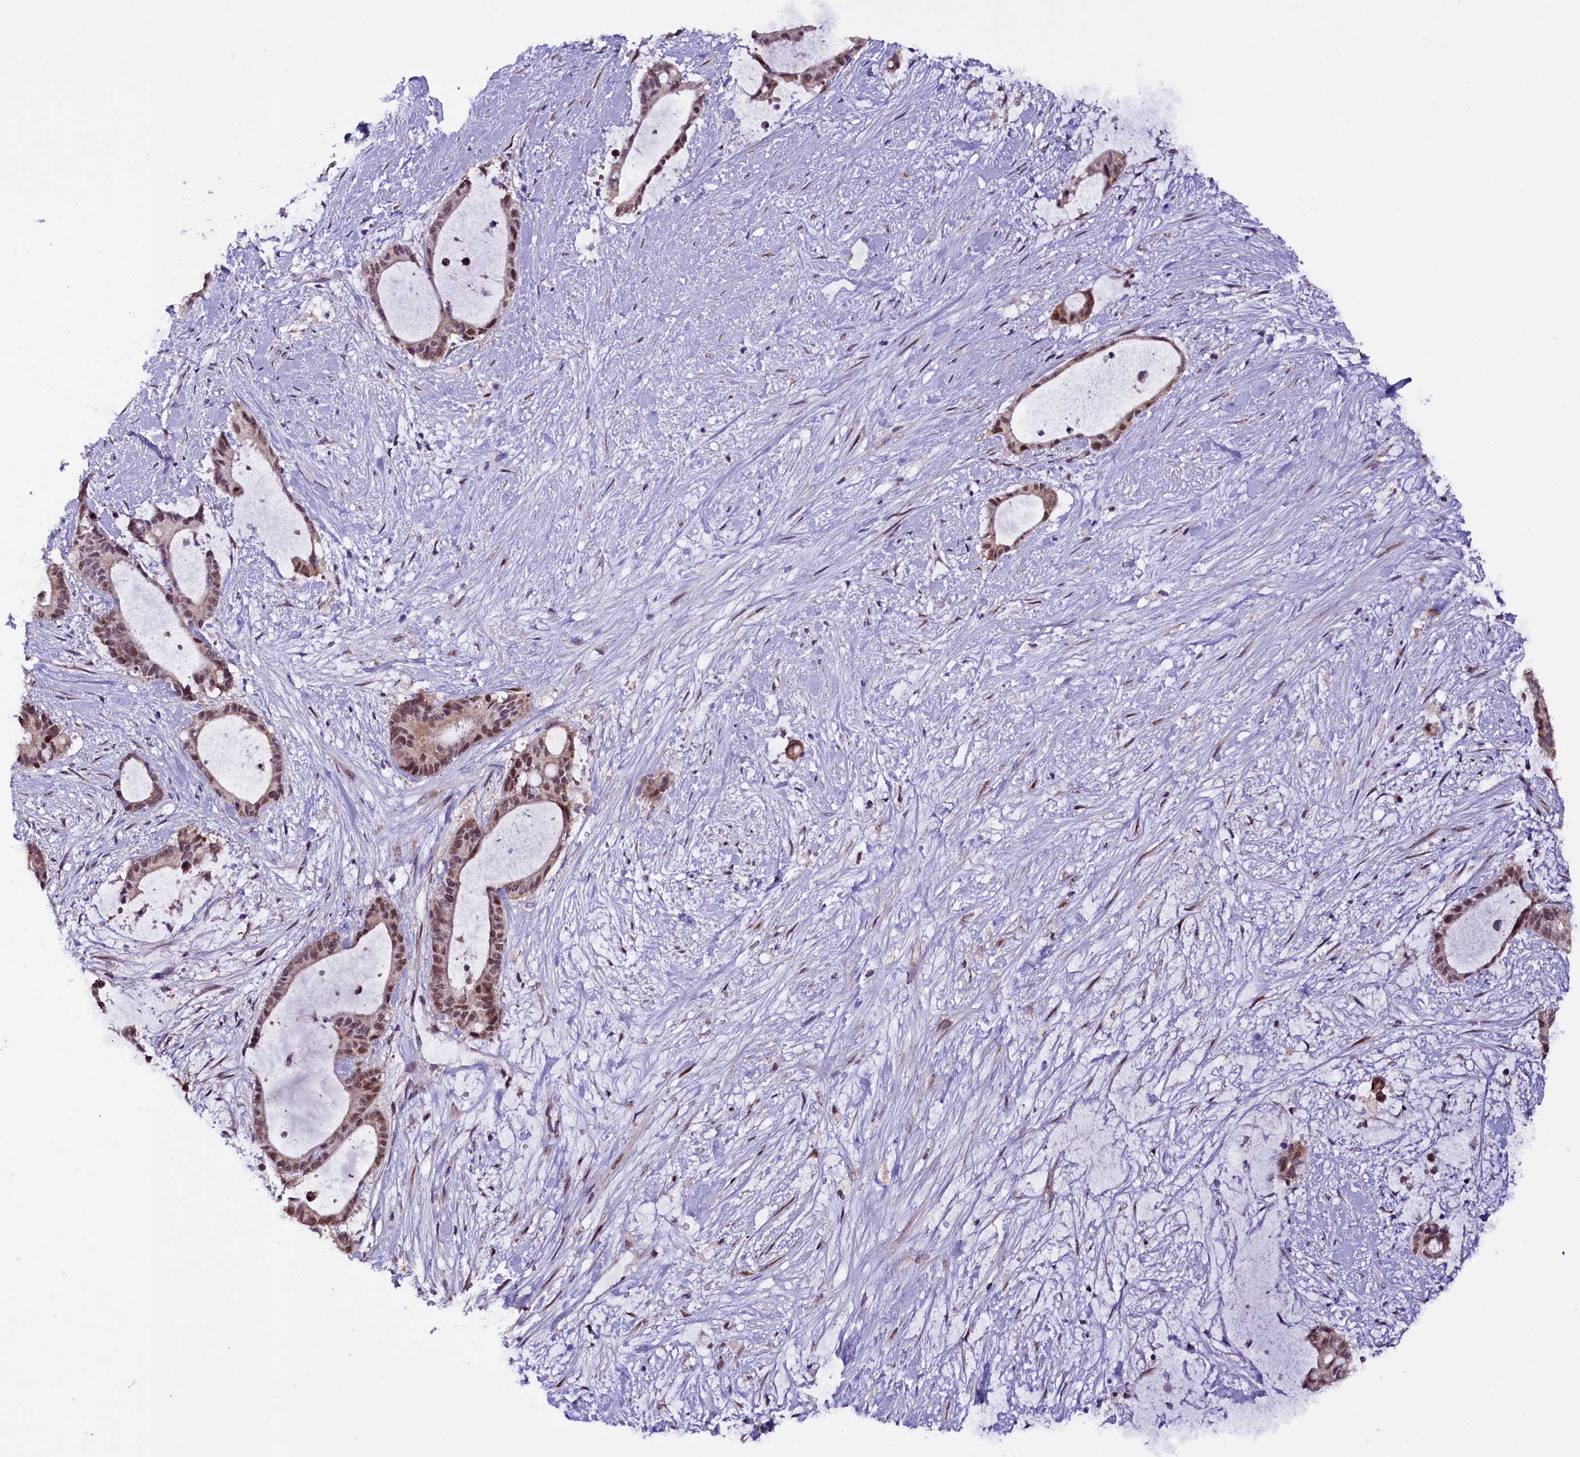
{"staining": {"intensity": "moderate", "quantity": ">75%", "location": "nuclear"}, "tissue": "liver cancer", "cell_type": "Tumor cells", "image_type": "cancer", "snomed": [{"axis": "morphology", "description": "Normal tissue, NOS"}, {"axis": "morphology", "description": "Cholangiocarcinoma"}, {"axis": "topography", "description": "Liver"}, {"axis": "topography", "description": "Peripheral nerve tissue"}], "caption": "This histopathology image demonstrates liver cholangiocarcinoma stained with immunohistochemistry to label a protein in brown. The nuclear of tumor cells show moderate positivity for the protein. Nuclei are counter-stained blue.", "gene": "RPUSD2", "patient": {"sex": "female", "age": 73}}